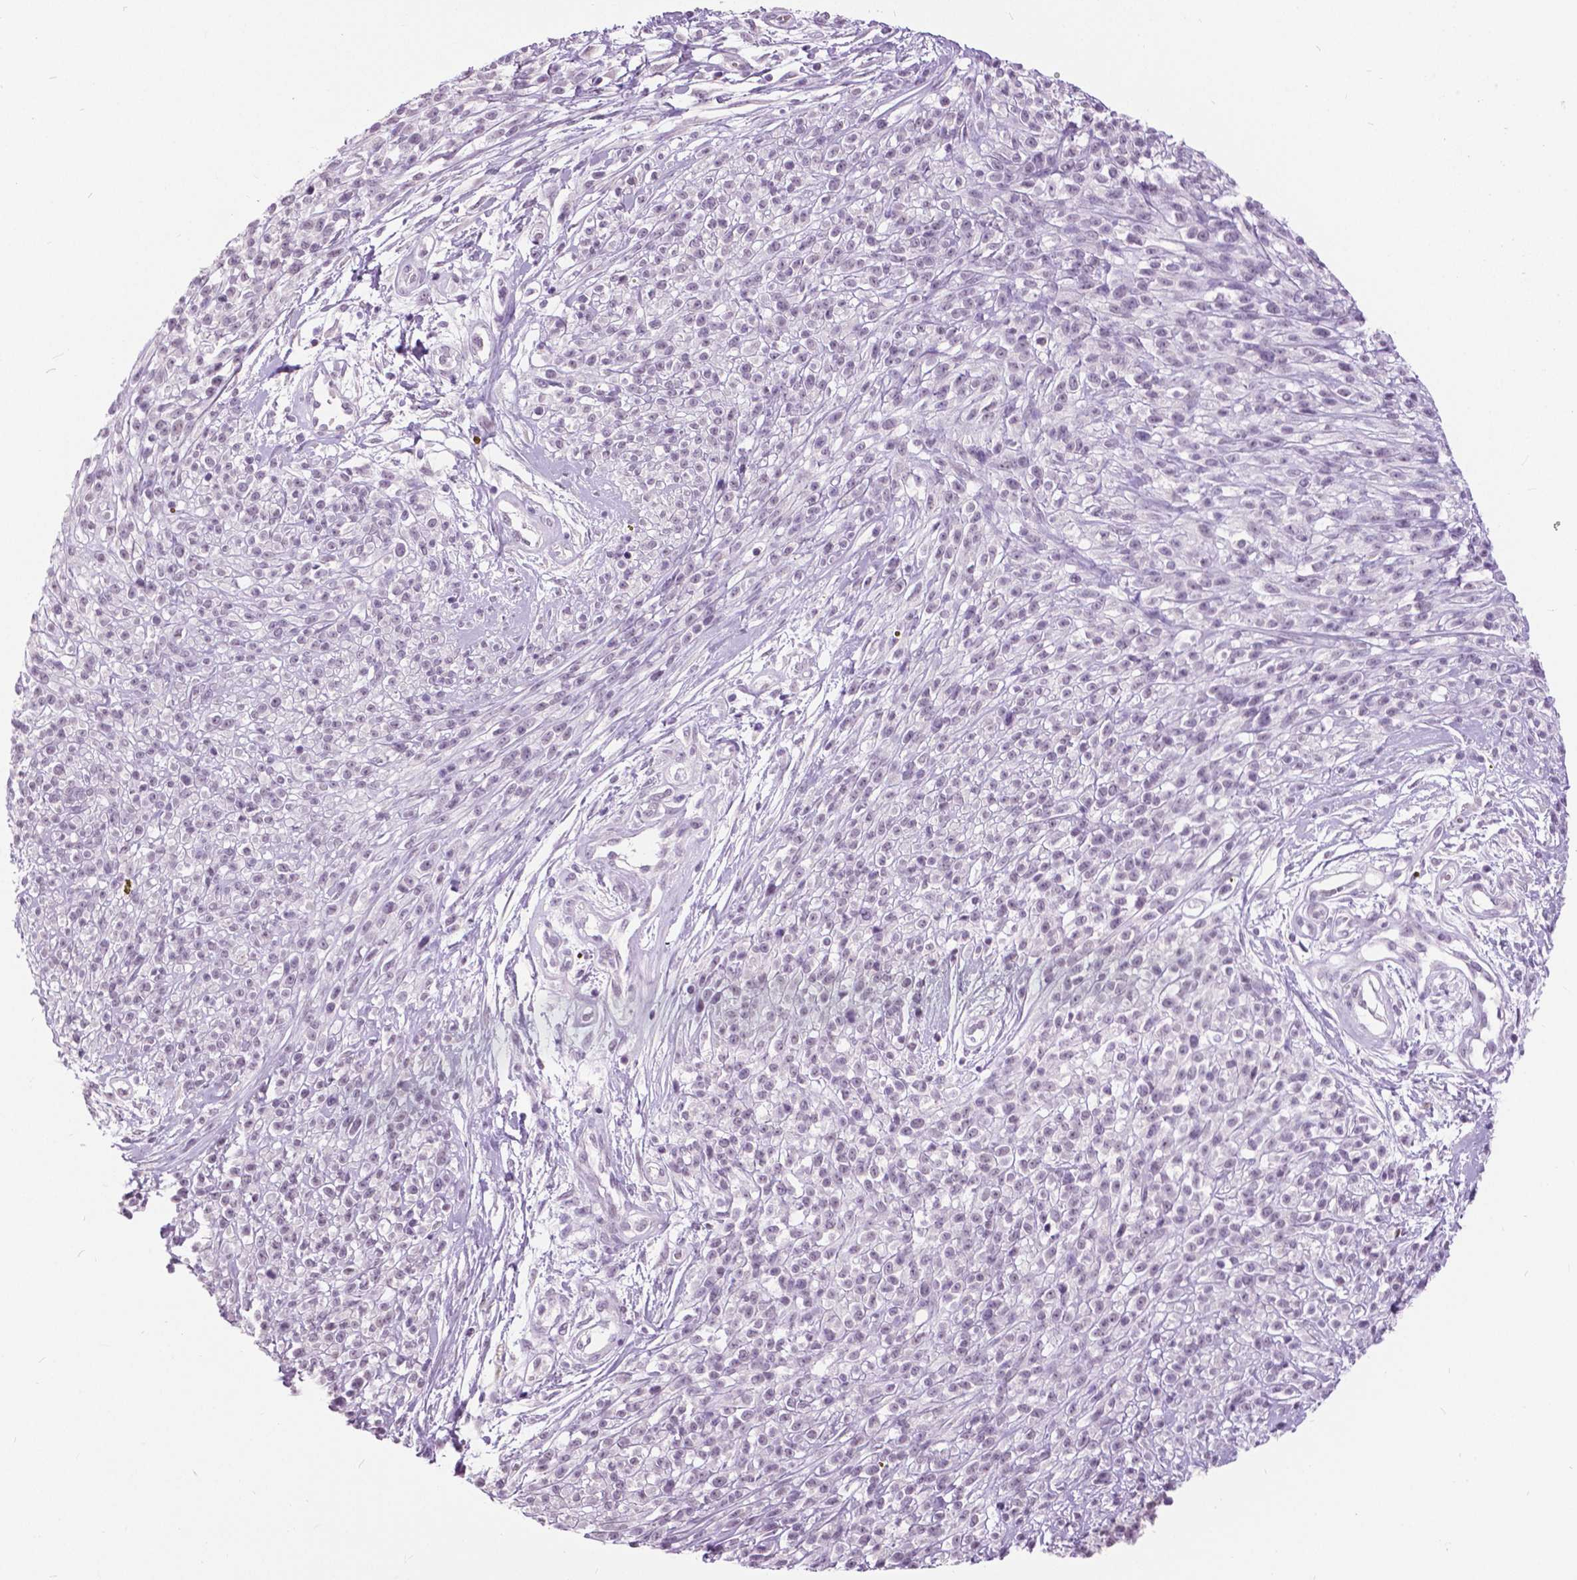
{"staining": {"intensity": "negative", "quantity": "none", "location": "none"}, "tissue": "melanoma", "cell_type": "Tumor cells", "image_type": "cancer", "snomed": [{"axis": "morphology", "description": "Malignant melanoma, NOS"}, {"axis": "topography", "description": "Skin"}, {"axis": "topography", "description": "Skin of trunk"}], "caption": "Tumor cells are negative for protein expression in human melanoma.", "gene": "MYOM1", "patient": {"sex": "male", "age": 74}}